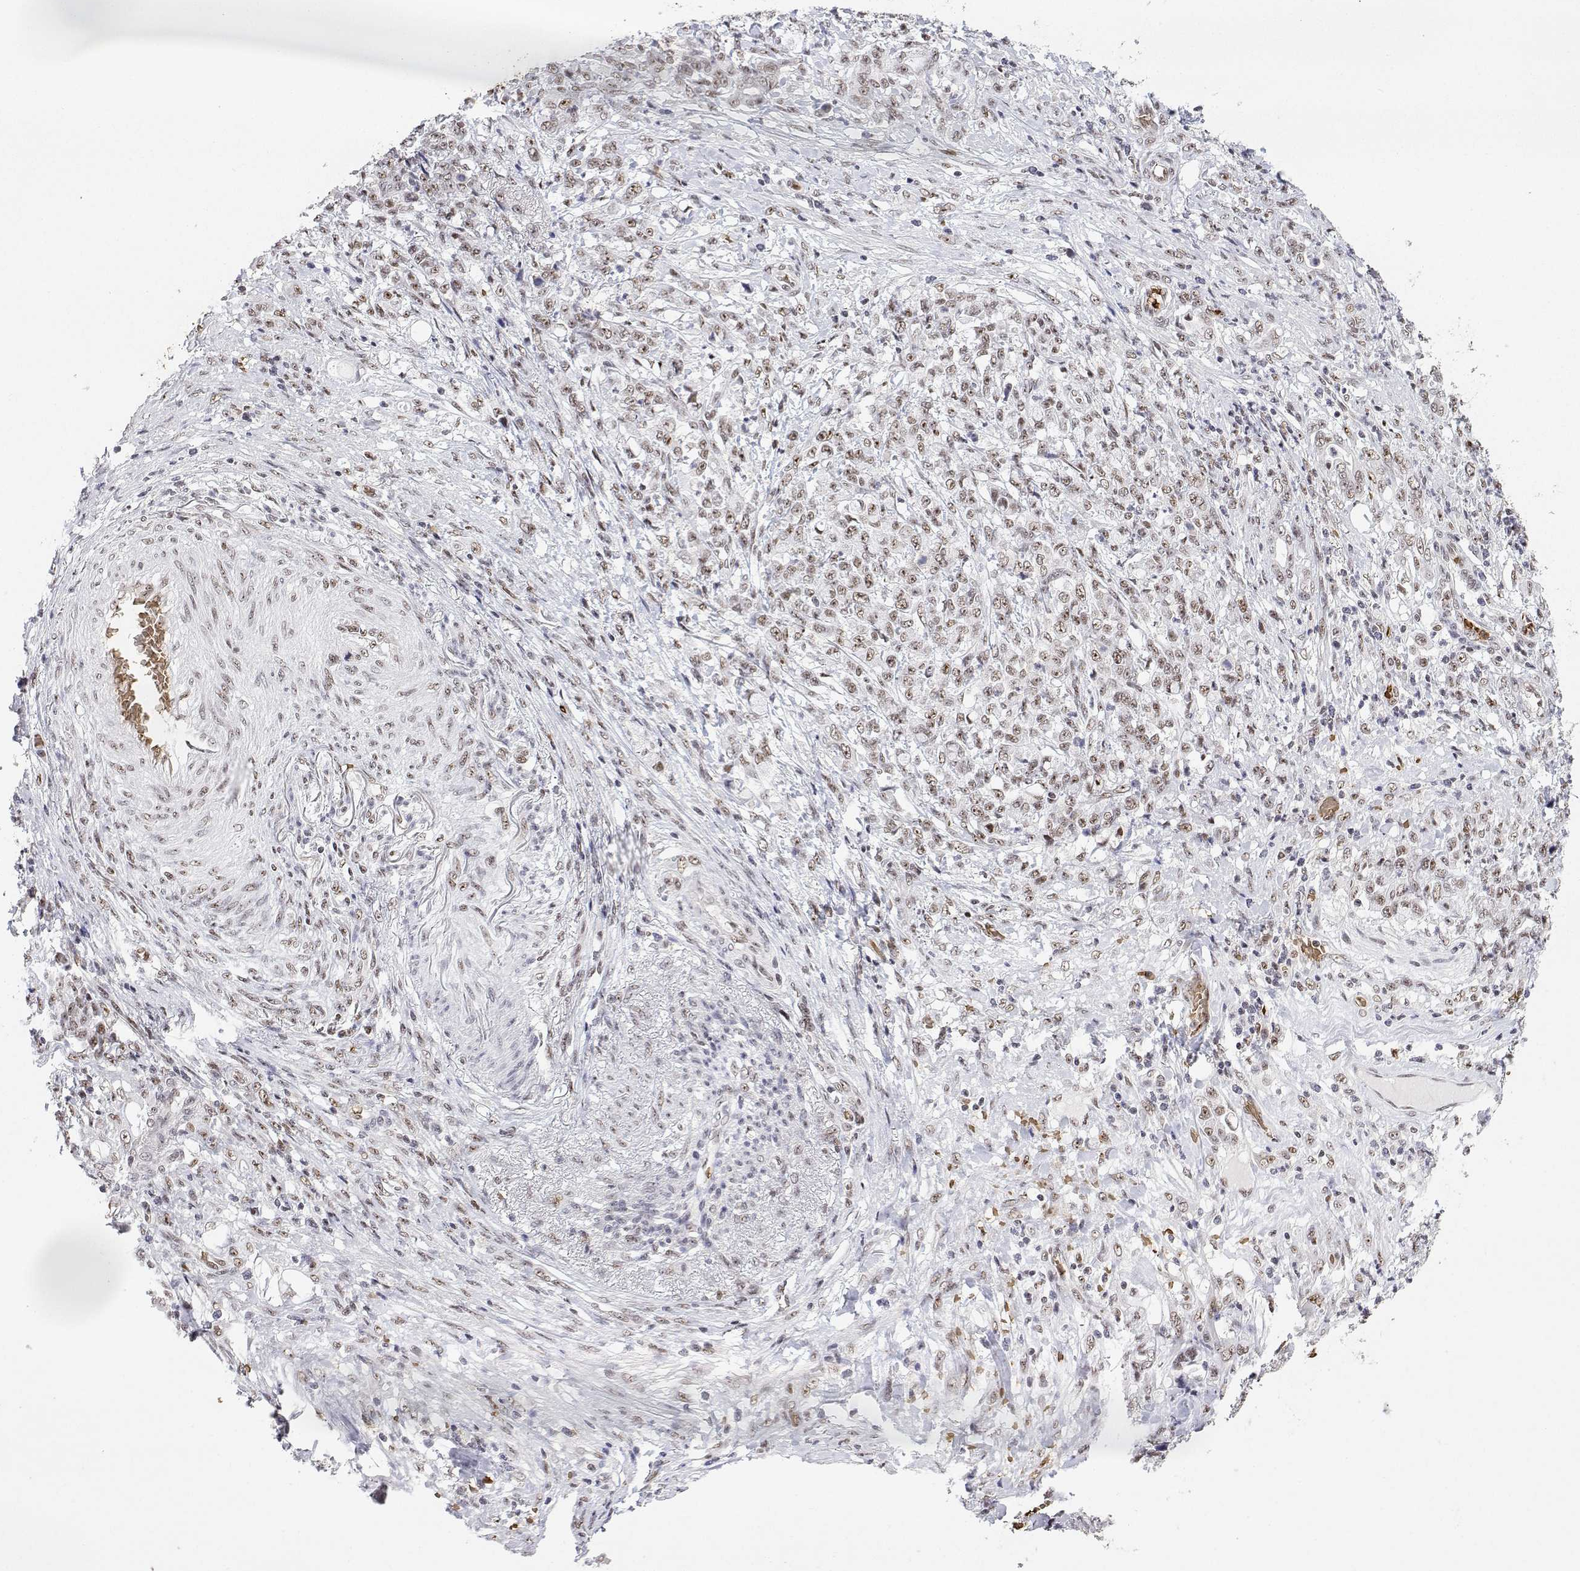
{"staining": {"intensity": "moderate", "quantity": "25%-75%", "location": "nuclear"}, "tissue": "stomach cancer", "cell_type": "Tumor cells", "image_type": "cancer", "snomed": [{"axis": "morphology", "description": "Adenocarcinoma, NOS"}, {"axis": "topography", "description": "Stomach"}], "caption": "A histopathology image of stomach adenocarcinoma stained for a protein exhibits moderate nuclear brown staining in tumor cells.", "gene": "ADAR", "patient": {"sex": "female", "age": 79}}